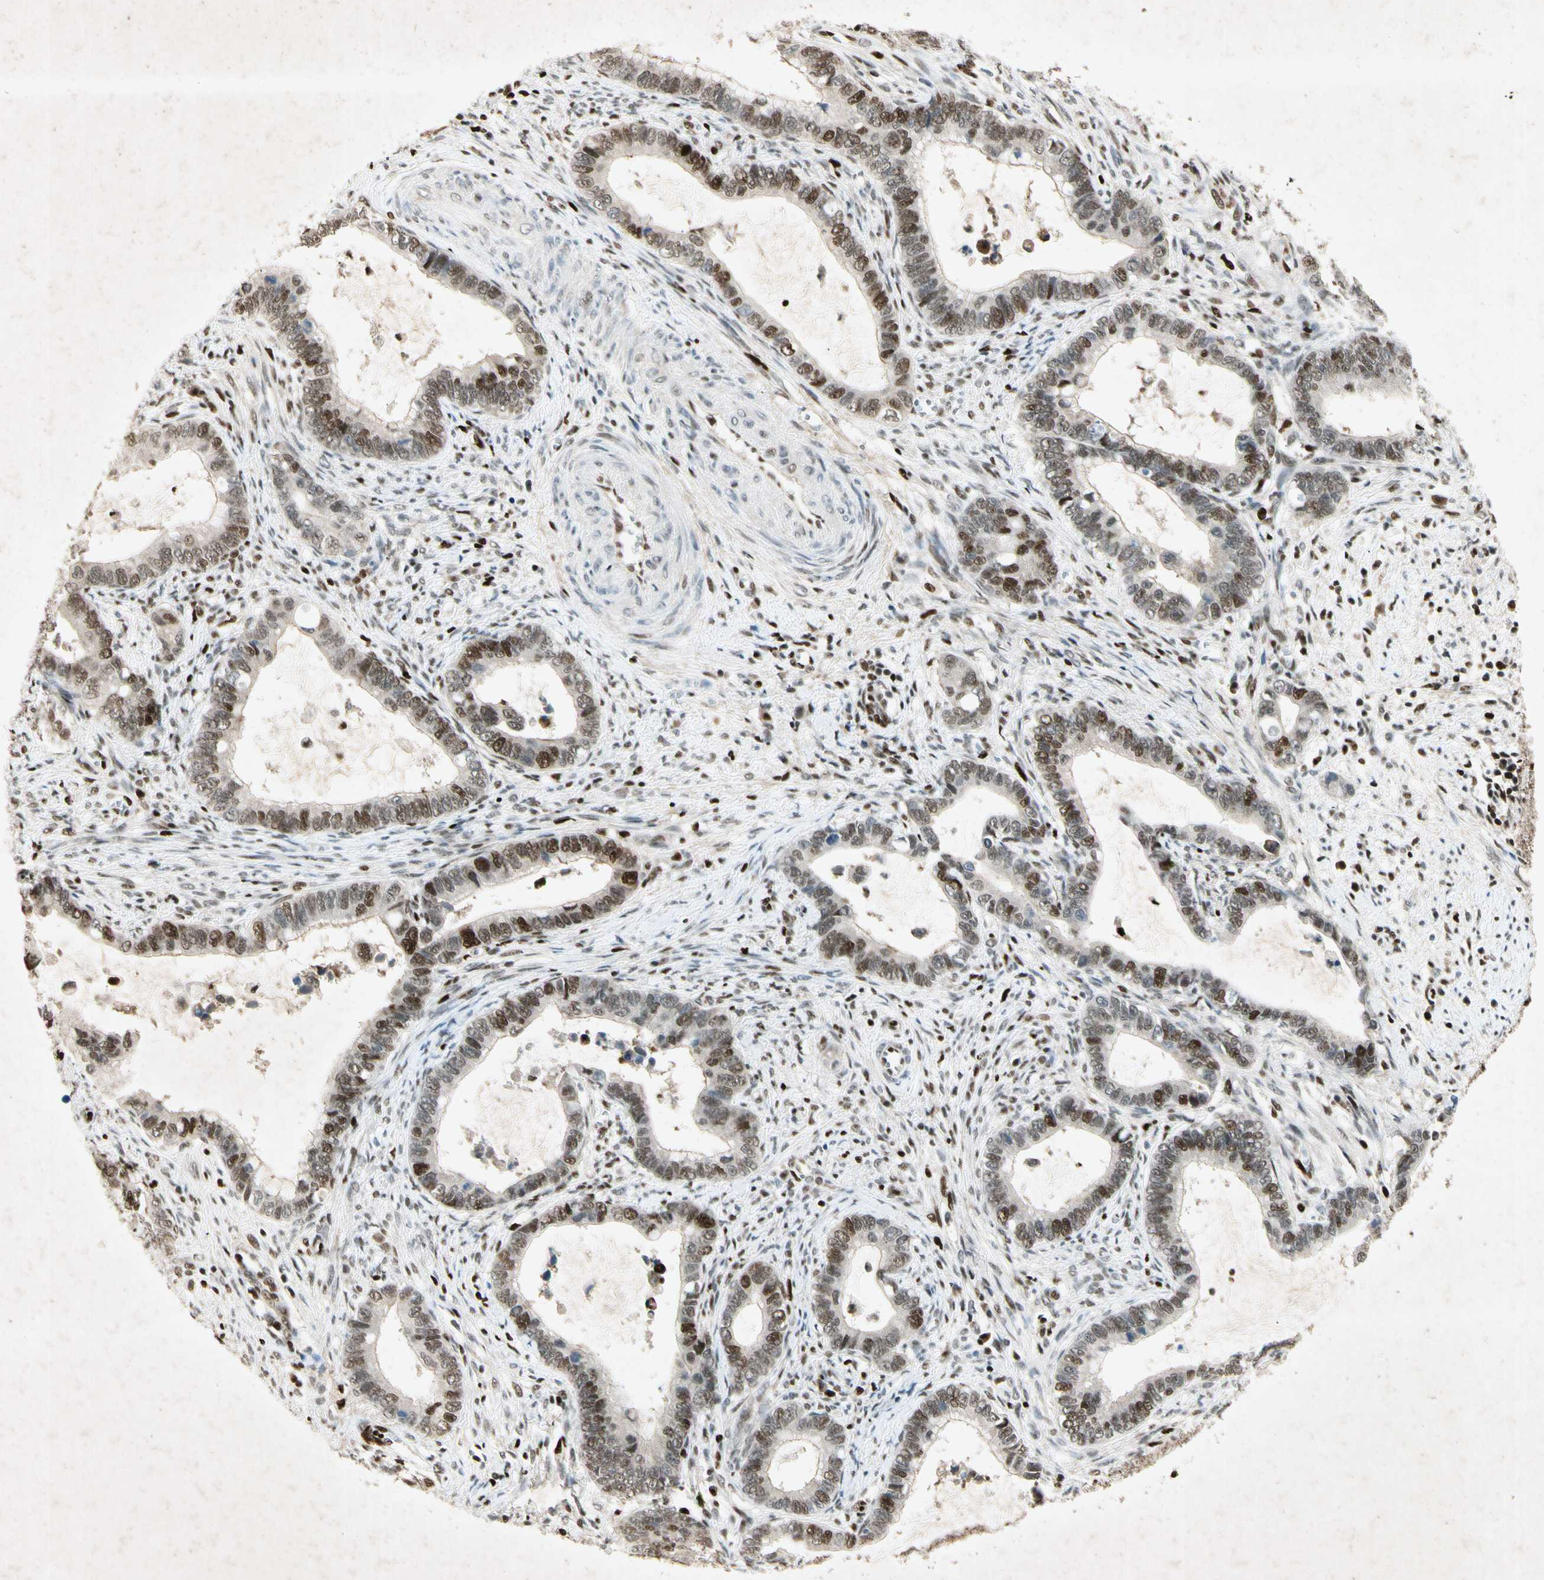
{"staining": {"intensity": "strong", "quantity": ">75%", "location": "nuclear"}, "tissue": "cervical cancer", "cell_type": "Tumor cells", "image_type": "cancer", "snomed": [{"axis": "morphology", "description": "Adenocarcinoma, NOS"}, {"axis": "topography", "description": "Cervix"}], "caption": "Approximately >75% of tumor cells in human cervical cancer display strong nuclear protein positivity as visualized by brown immunohistochemical staining.", "gene": "RNF43", "patient": {"sex": "female", "age": 44}}